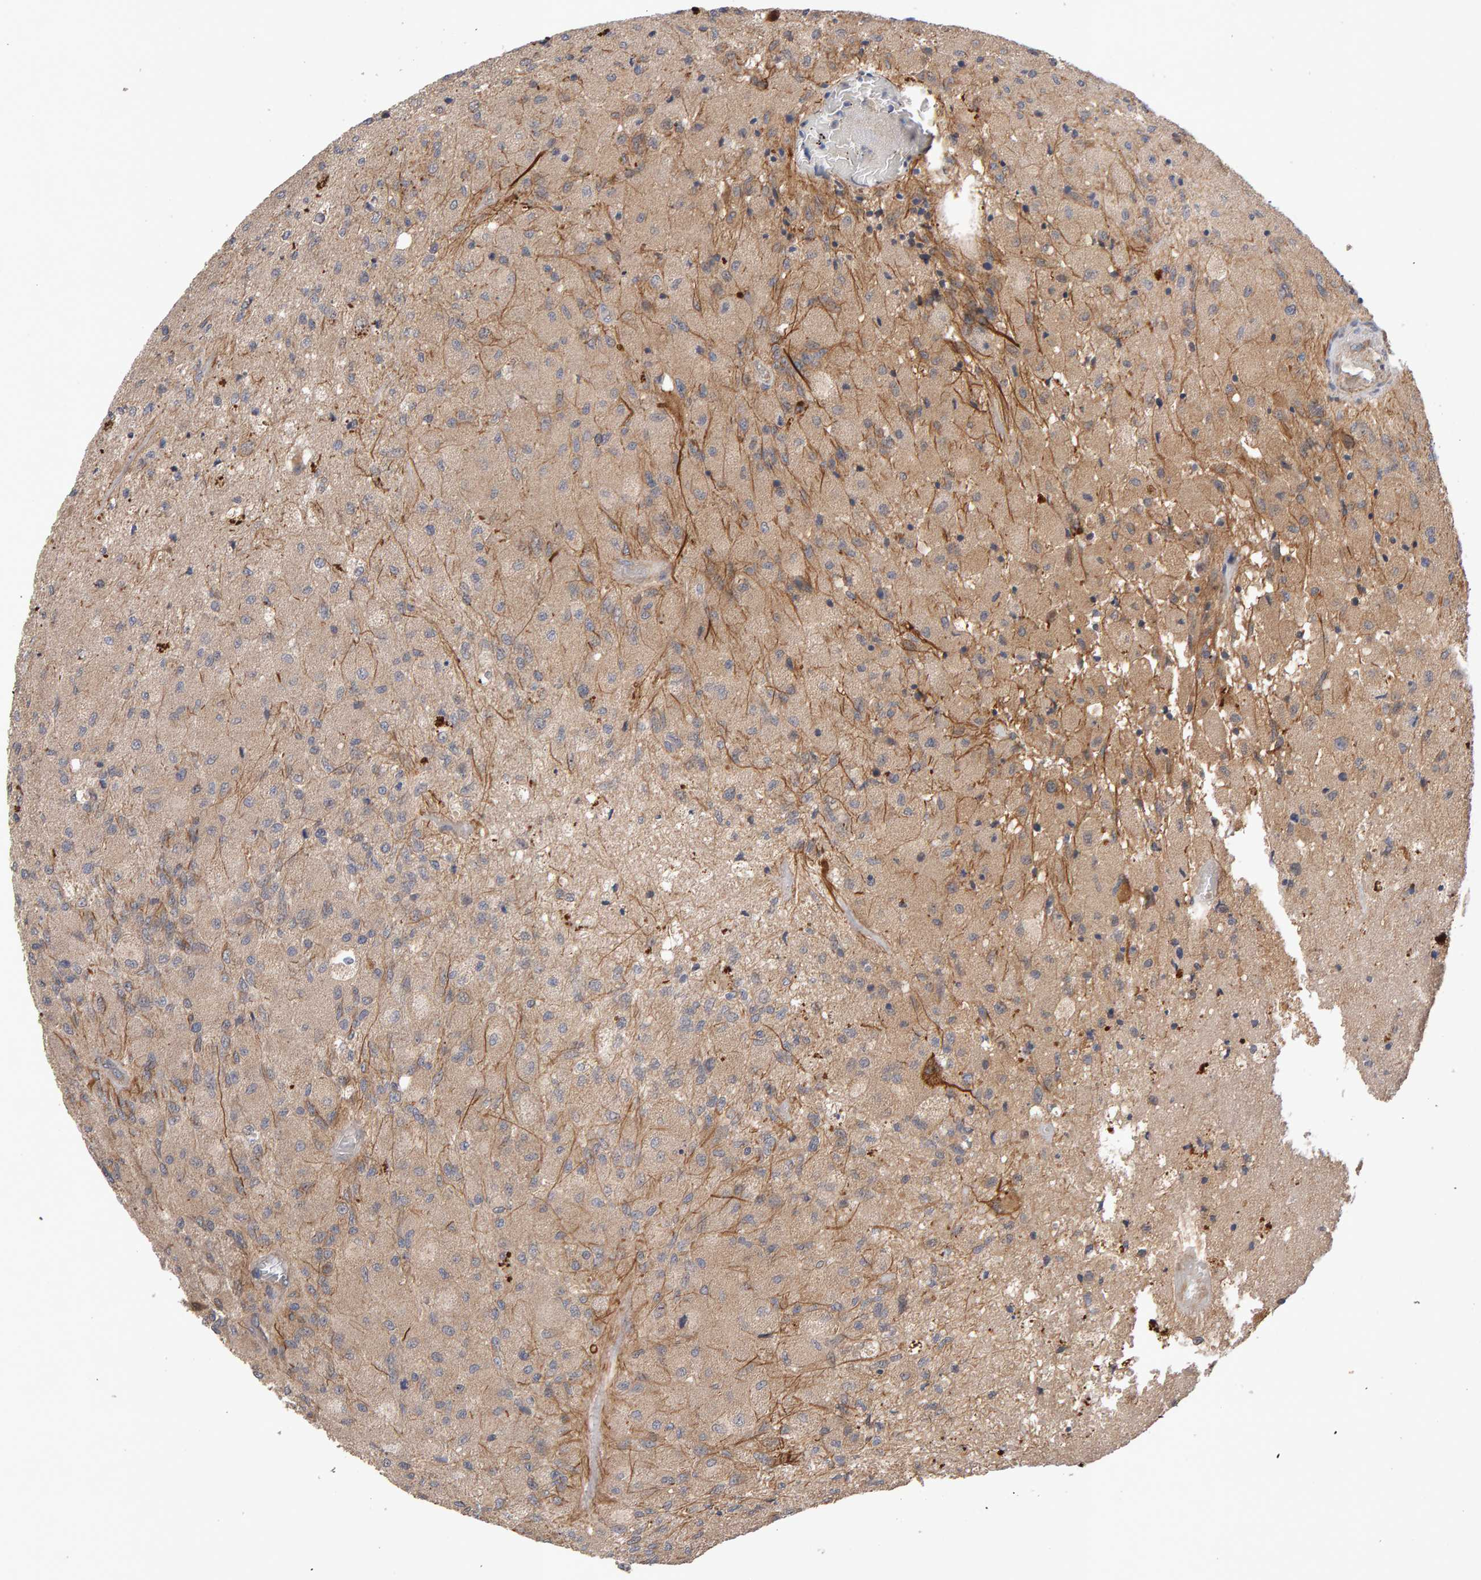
{"staining": {"intensity": "weak", "quantity": ">75%", "location": "cytoplasmic/membranous"}, "tissue": "glioma", "cell_type": "Tumor cells", "image_type": "cancer", "snomed": [{"axis": "morphology", "description": "Normal tissue, NOS"}, {"axis": "morphology", "description": "Glioma, malignant, High grade"}, {"axis": "topography", "description": "Cerebral cortex"}], "caption": "Protein expression analysis of glioma displays weak cytoplasmic/membranous expression in about >75% of tumor cells.", "gene": "RNF19A", "patient": {"sex": "male", "age": 77}}